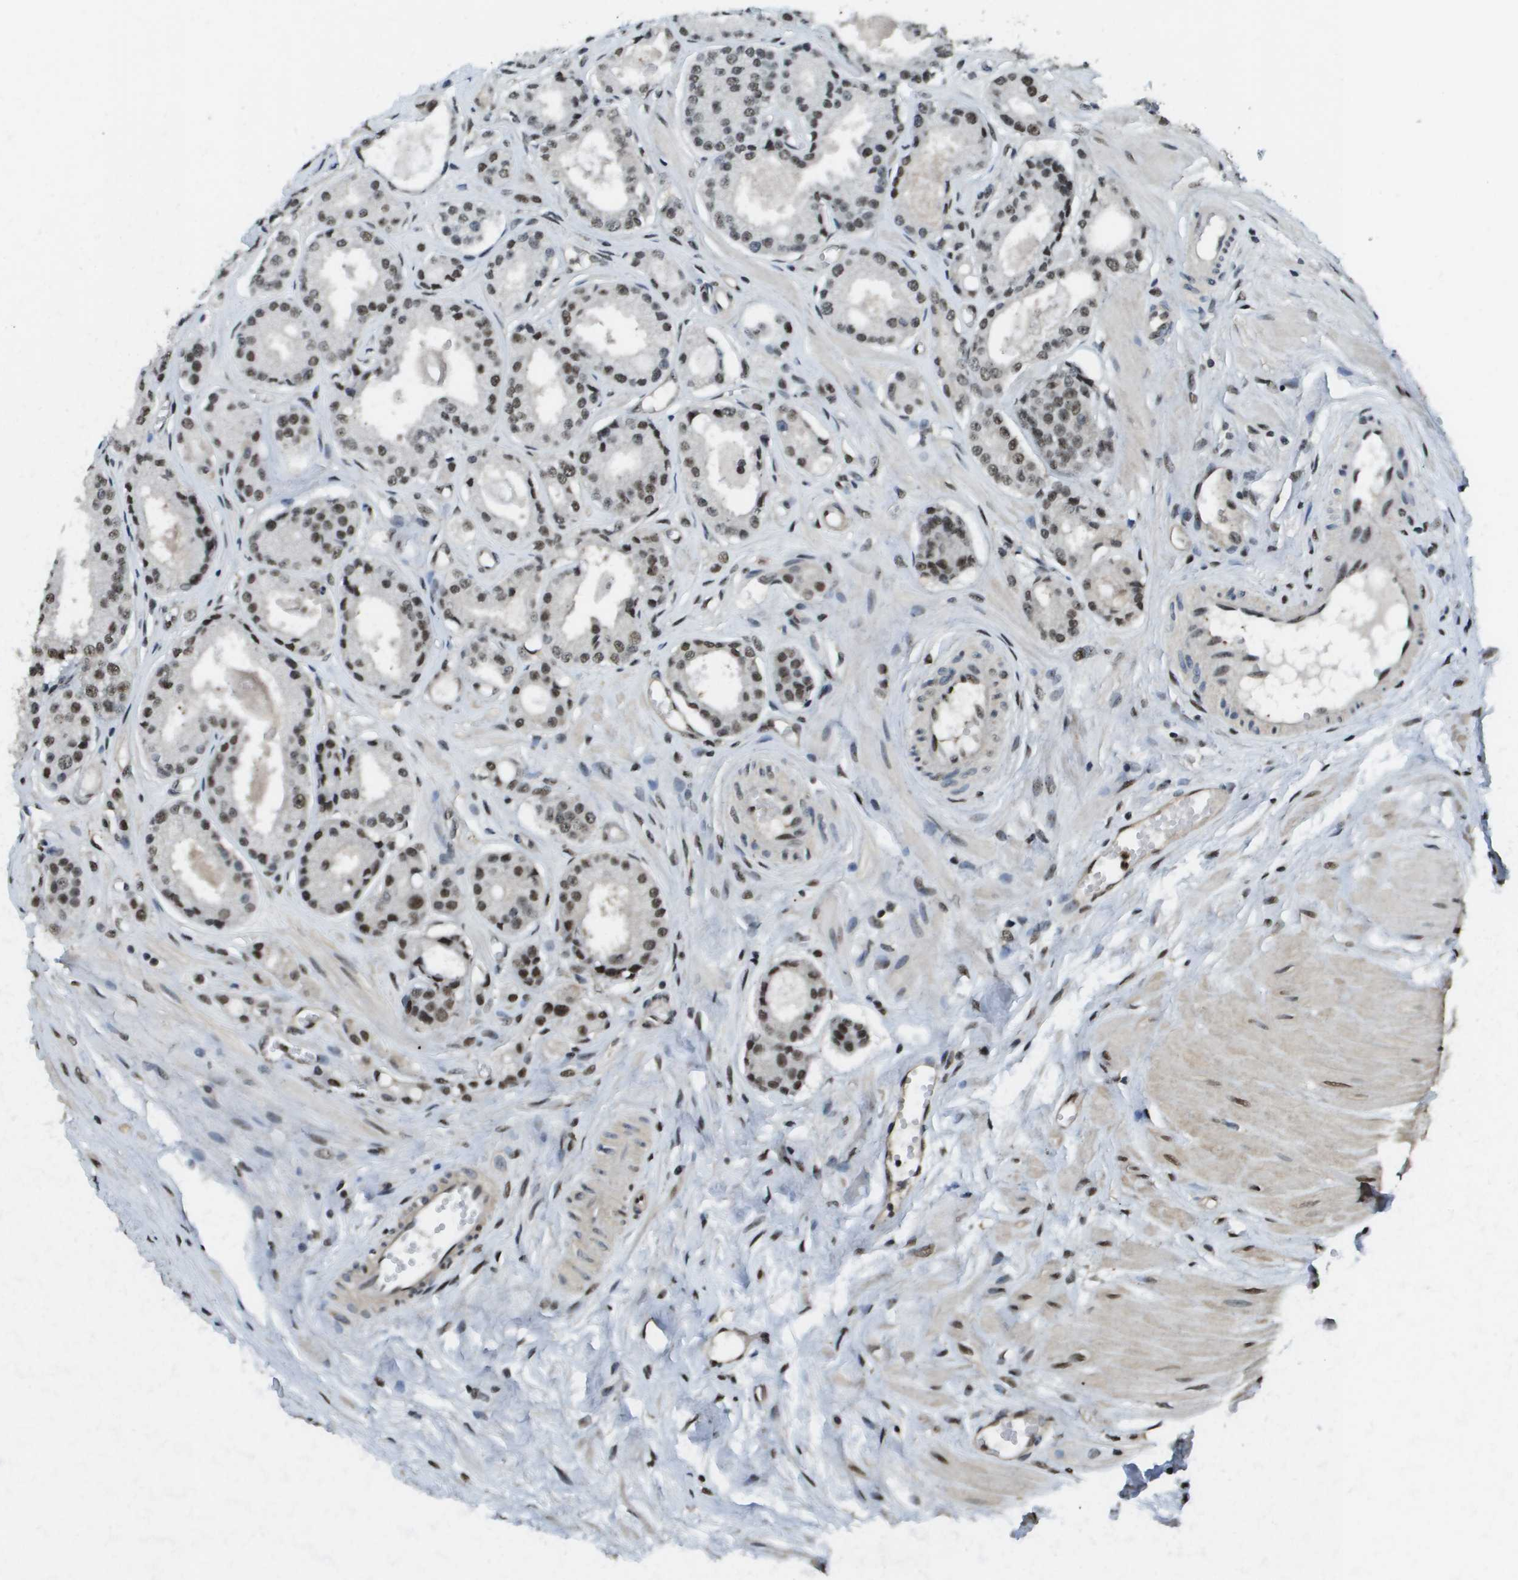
{"staining": {"intensity": "moderate", "quantity": ">75%", "location": "nuclear"}, "tissue": "prostate cancer", "cell_type": "Tumor cells", "image_type": "cancer", "snomed": [{"axis": "morphology", "description": "Adenocarcinoma, Low grade"}, {"axis": "topography", "description": "Prostate"}], "caption": "This photomicrograph shows prostate low-grade adenocarcinoma stained with IHC to label a protein in brown. The nuclear of tumor cells show moderate positivity for the protein. Nuclei are counter-stained blue.", "gene": "SP100", "patient": {"sex": "male", "age": 57}}